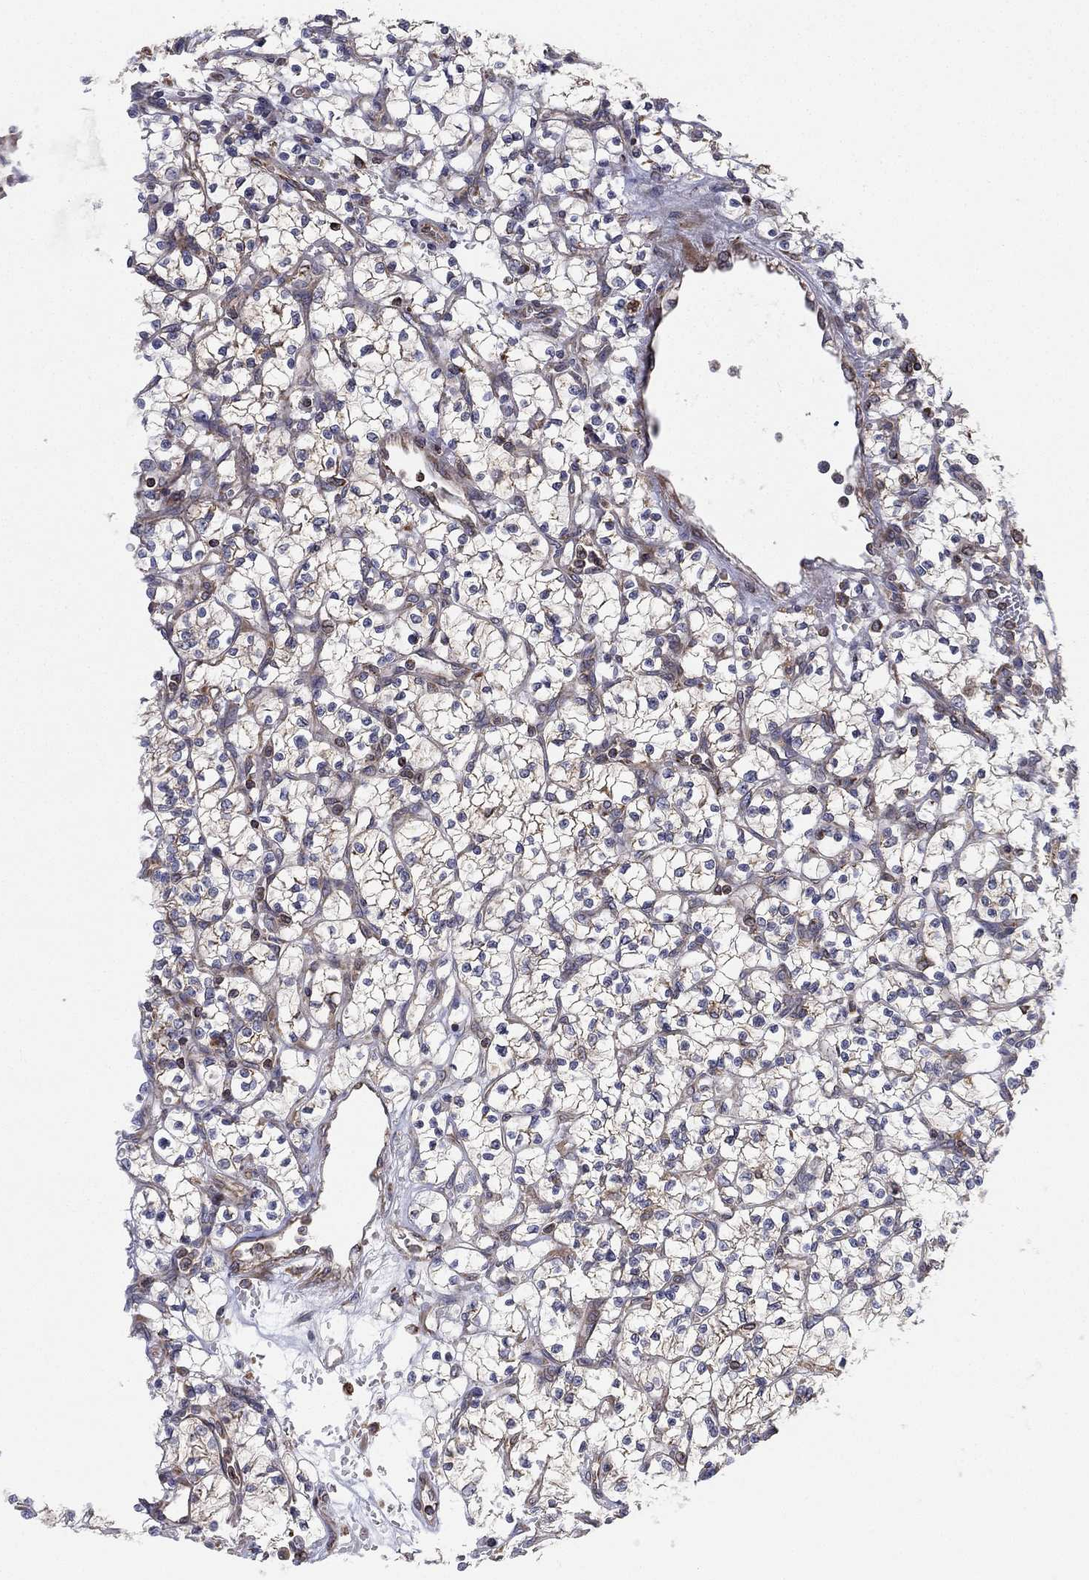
{"staining": {"intensity": "weak", "quantity": "25%-75%", "location": "cytoplasmic/membranous"}, "tissue": "renal cancer", "cell_type": "Tumor cells", "image_type": "cancer", "snomed": [{"axis": "morphology", "description": "Adenocarcinoma, NOS"}, {"axis": "topography", "description": "Kidney"}], "caption": "Renal adenocarcinoma tissue exhibits weak cytoplasmic/membranous staining in about 25%-75% of tumor cells", "gene": "CYB5B", "patient": {"sex": "female", "age": 64}}